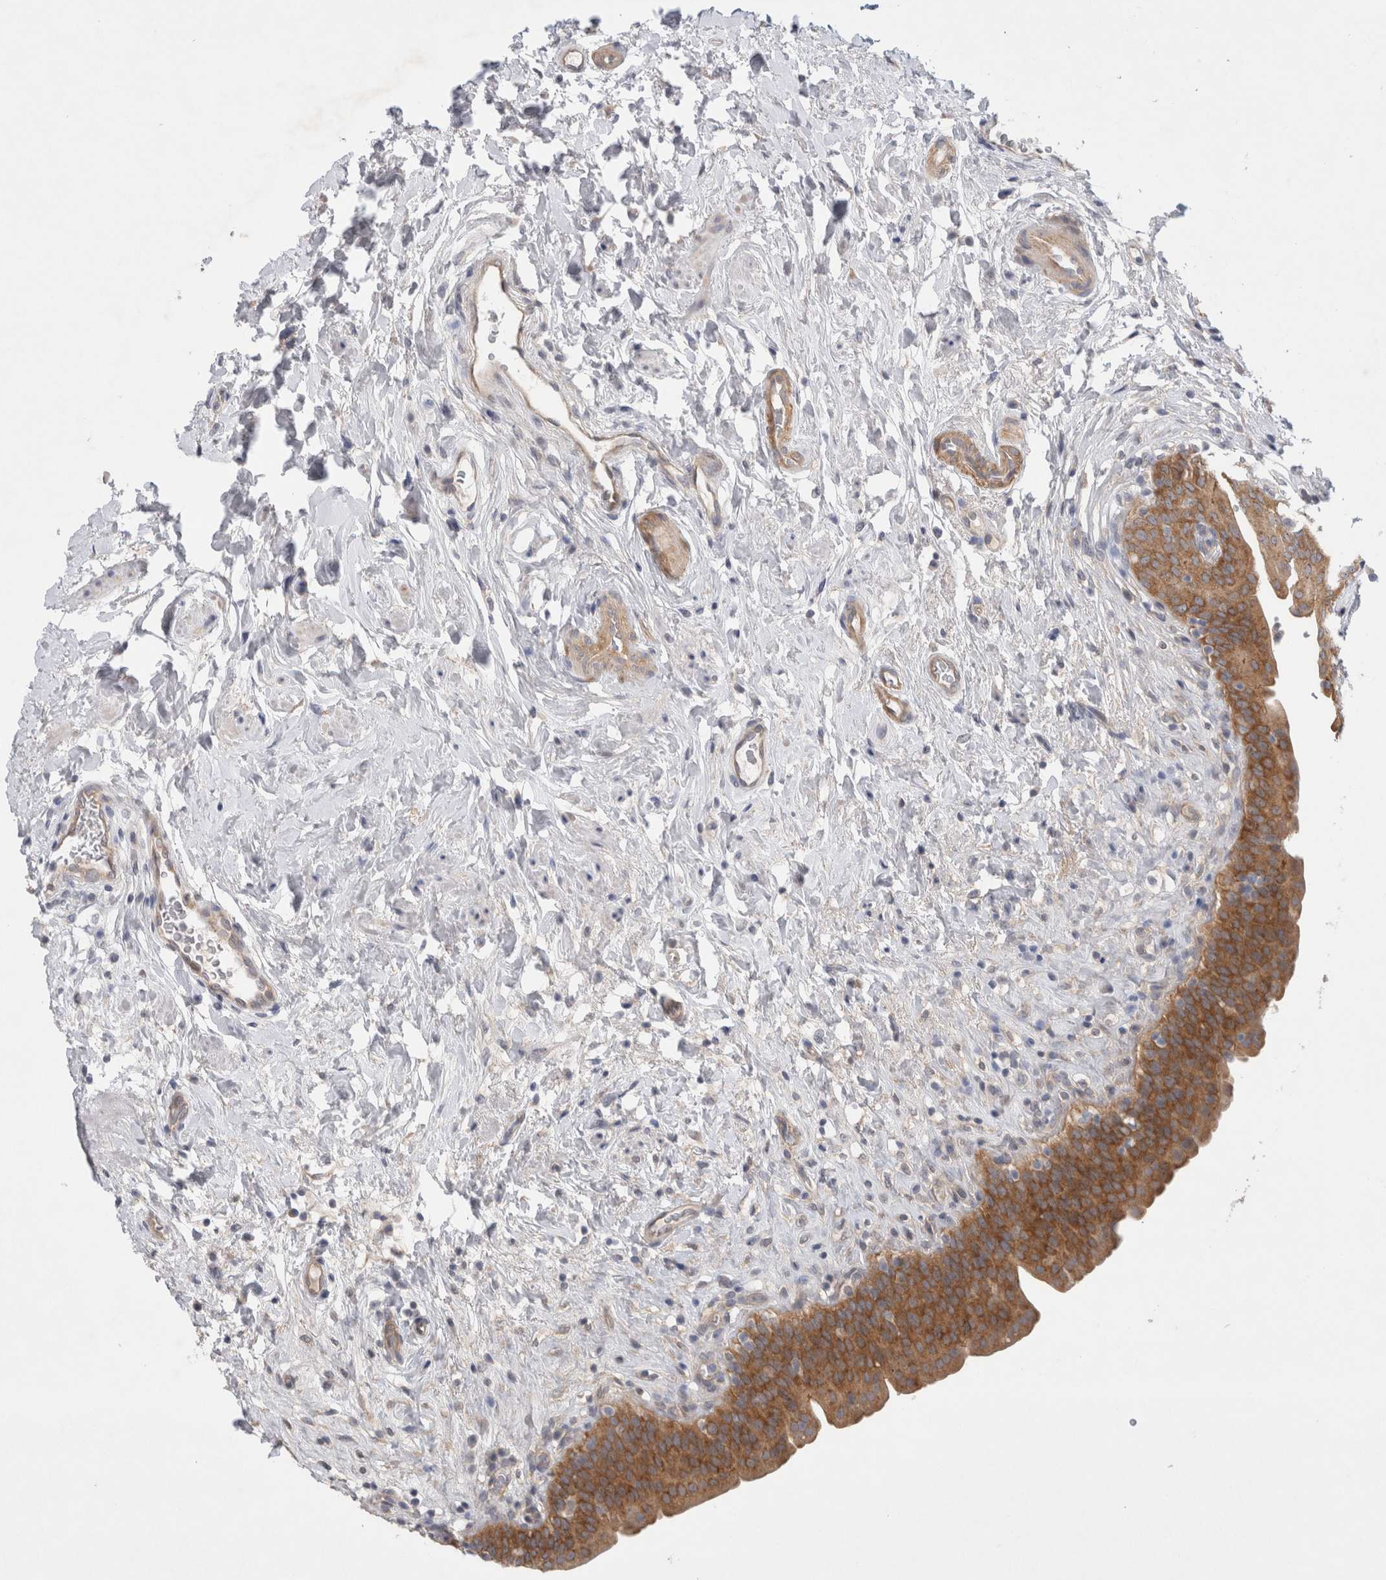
{"staining": {"intensity": "strong", "quantity": ">75%", "location": "cytoplasmic/membranous"}, "tissue": "urinary bladder", "cell_type": "Urothelial cells", "image_type": "normal", "snomed": [{"axis": "morphology", "description": "Normal tissue, NOS"}, {"axis": "topography", "description": "Urinary bladder"}], "caption": "The image reveals staining of unremarkable urinary bladder, revealing strong cytoplasmic/membranous protein staining (brown color) within urothelial cells. The staining is performed using DAB (3,3'-diaminobenzidine) brown chromogen to label protein expression. The nuclei are counter-stained blue using hematoxylin.", "gene": "WIPF2", "patient": {"sex": "male", "age": 83}}